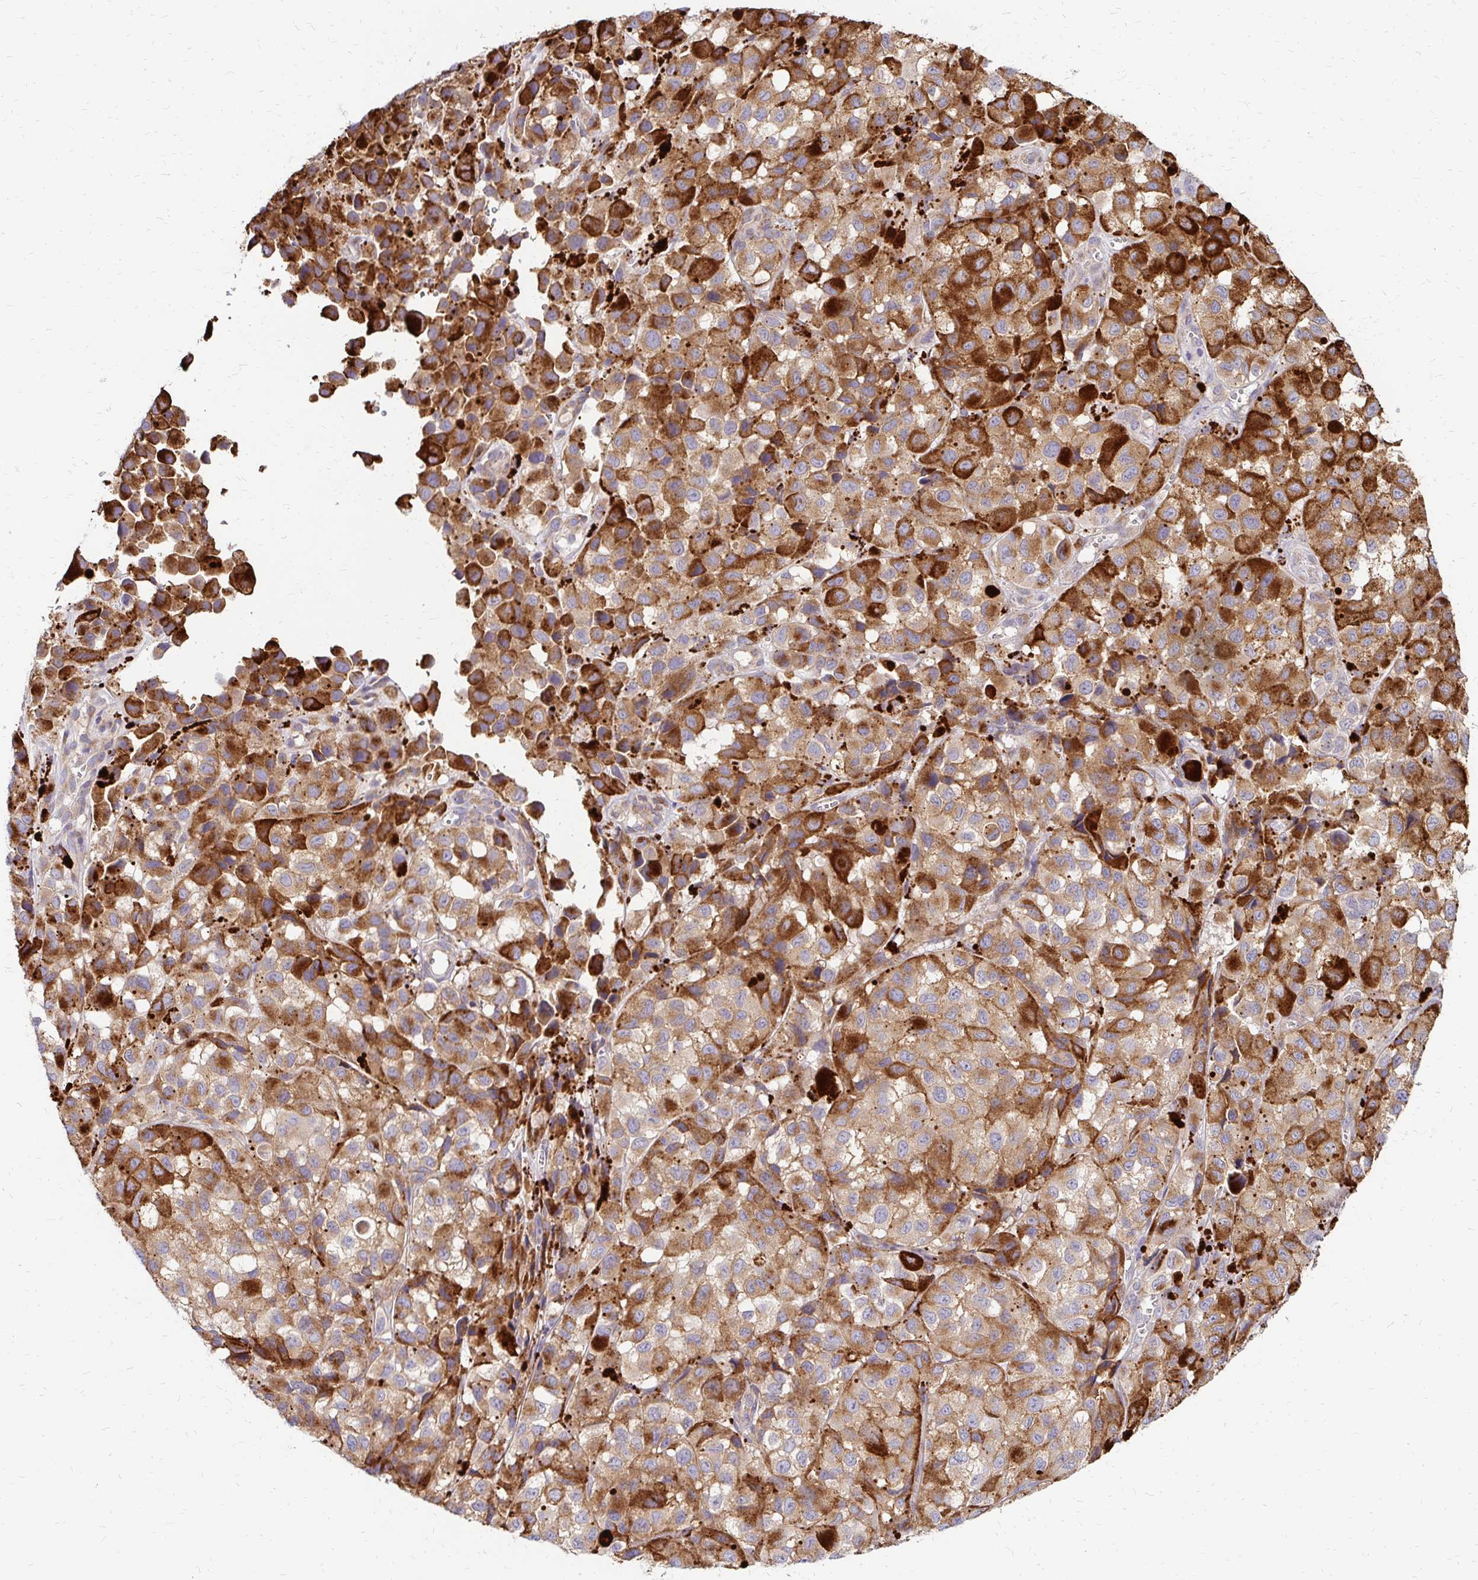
{"staining": {"intensity": "moderate", "quantity": ">75%", "location": "cytoplasmic/membranous"}, "tissue": "melanoma", "cell_type": "Tumor cells", "image_type": "cancer", "snomed": [{"axis": "morphology", "description": "Malignant melanoma, NOS"}, {"axis": "topography", "description": "Skin"}], "caption": "Human melanoma stained with a brown dye exhibits moderate cytoplasmic/membranous positive expression in about >75% of tumor cells.", "gene": "IDUA", "patient": {"sex": "male", "age": 93}}